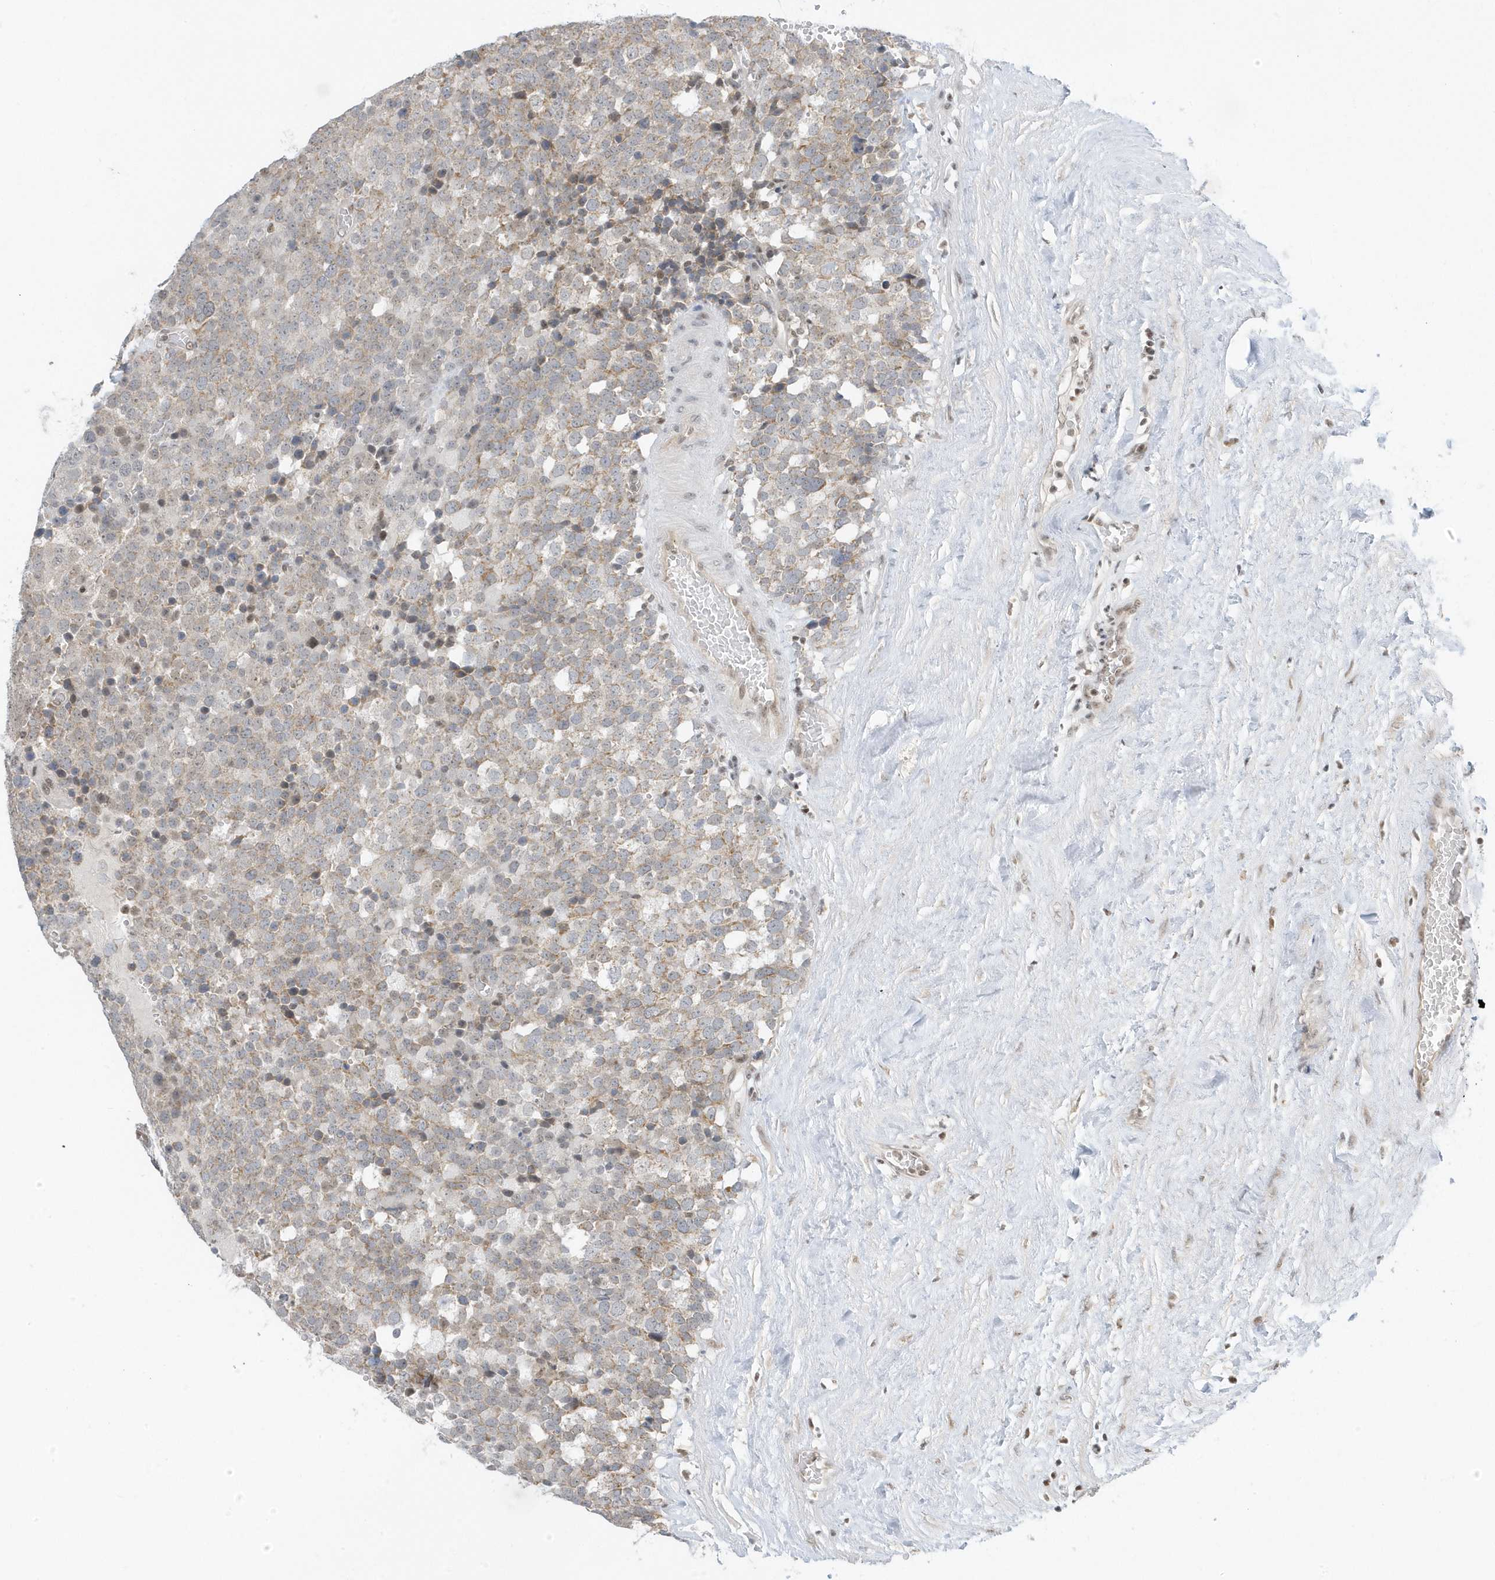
{"staining": {"intensity": "weak", "quantity": "25%-75%", "location": "cytoplasmic/membranous"}, "tissue": "testis cancer", "cell_type": "Tumor cells", "image_type": "cancer", "snomed": [{"axis": "morphology", "description": "Seminoma, NOS"}, {"axis": "topography", "description": "Testis"}], "caption": "Testis cancer stained with DAB IHC reveals low levels of weak cytoplasmic/membranous expression in approximately 25%-75% of tumor cells. (DAB IHC with brightfield microscopy, high magnification).", "gene": "ZNF740", "patient": {"sex": "male", "age": 71}}